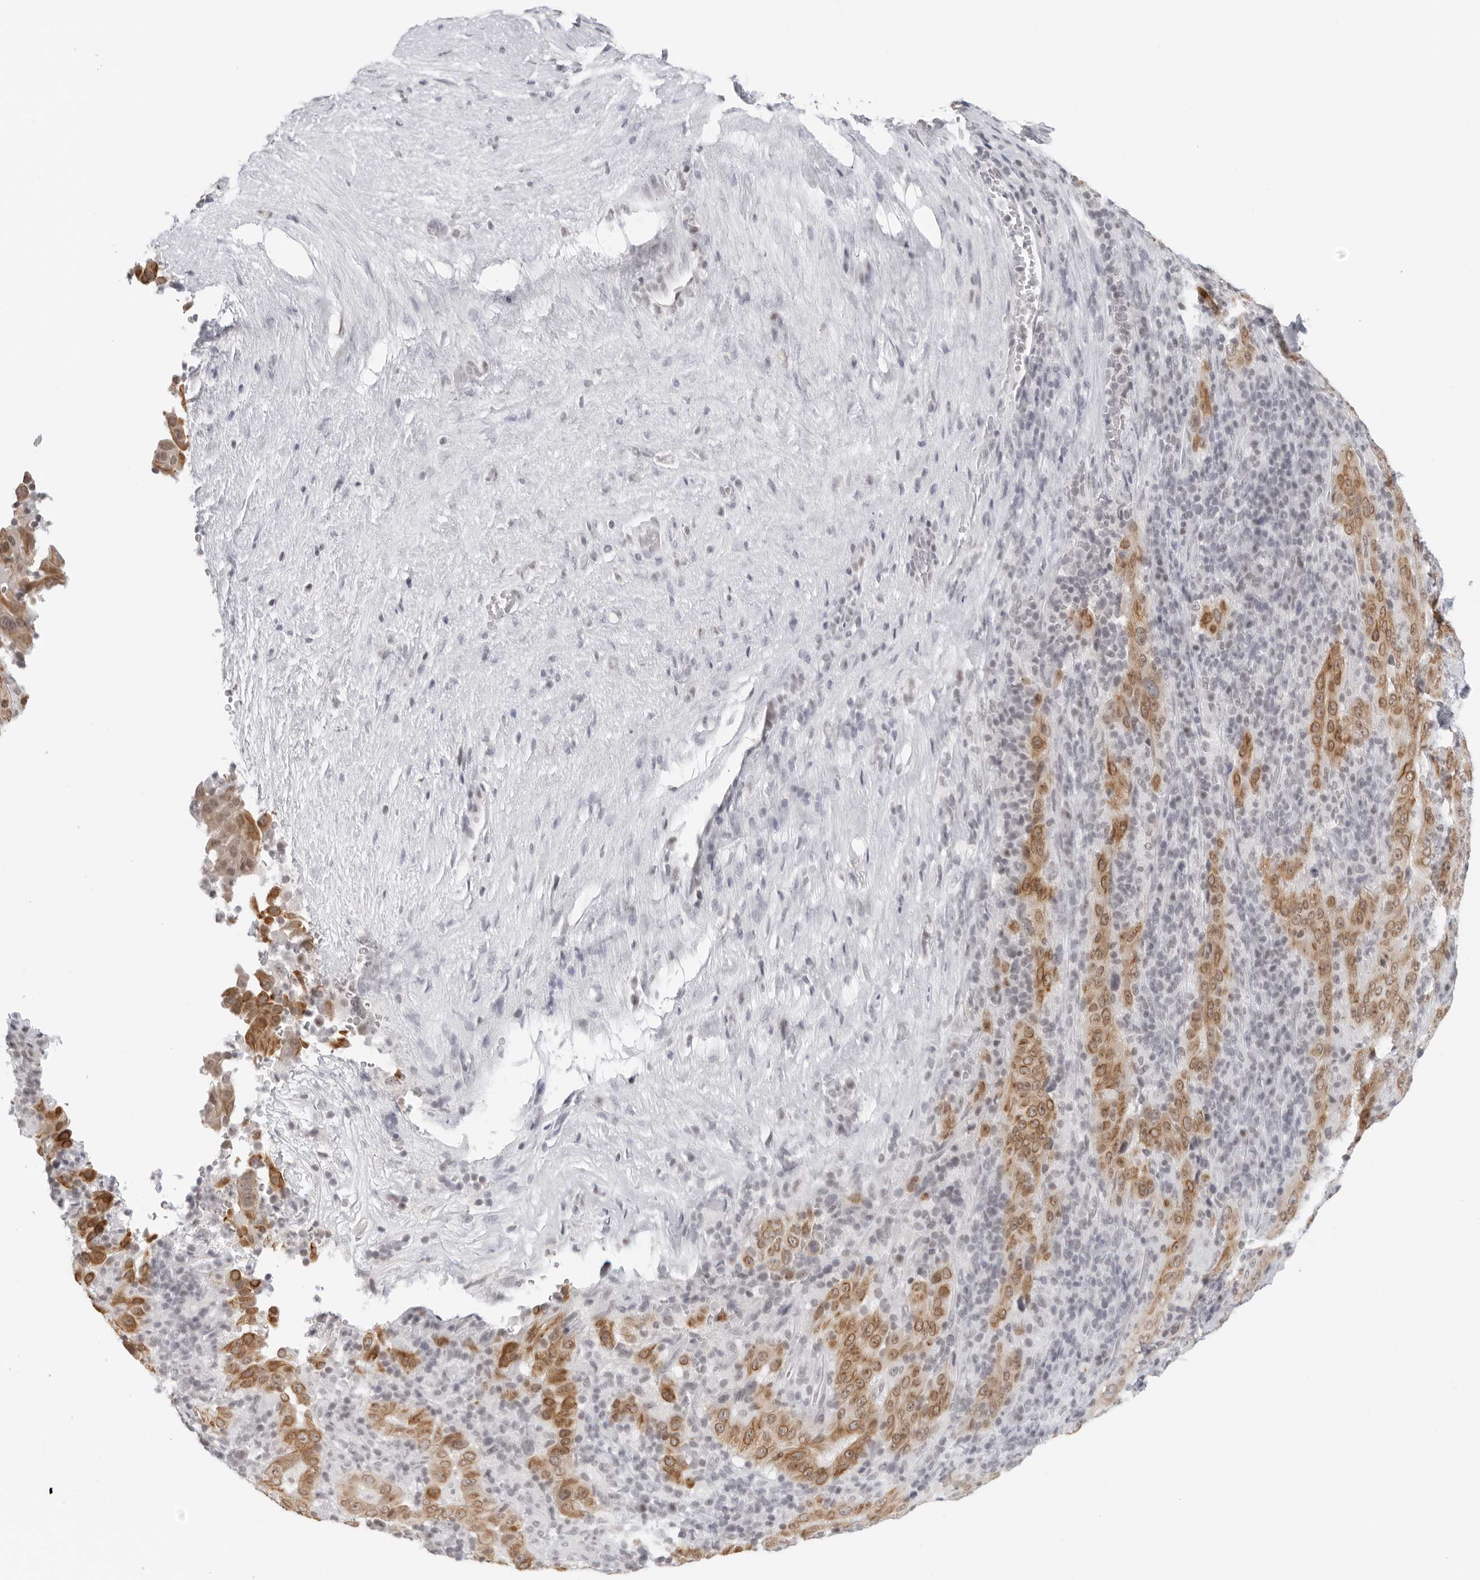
{"staining": {"intensity": "moderate", "quantity": ">75%", "location": "cytoplasmic/membranous,nuclear"}, "tissue": "pancreatic cancer", "cell_type": "Tumor cells", "image_type": "cancer", "snomed": [{"axis": "morphology", "description": "Adenocarcinoma, NOS"}, {"axis": "topography", "description": "Pancreas"}], "caption": "Immunohistochemical staining of pancreatic adenocarcinoma demonstrates medium levels of moderate cytoplasmic/membranous and nuclear expression in about >75% of tumor cells. The staining was performed using DAB (3,3'-diaminobenzidine), with brown indicating positive protein expression. Nuclei are stained blue with hematoxylin.", "gene": "FLG2", "patient": {"sex": "male", "age": 63}}